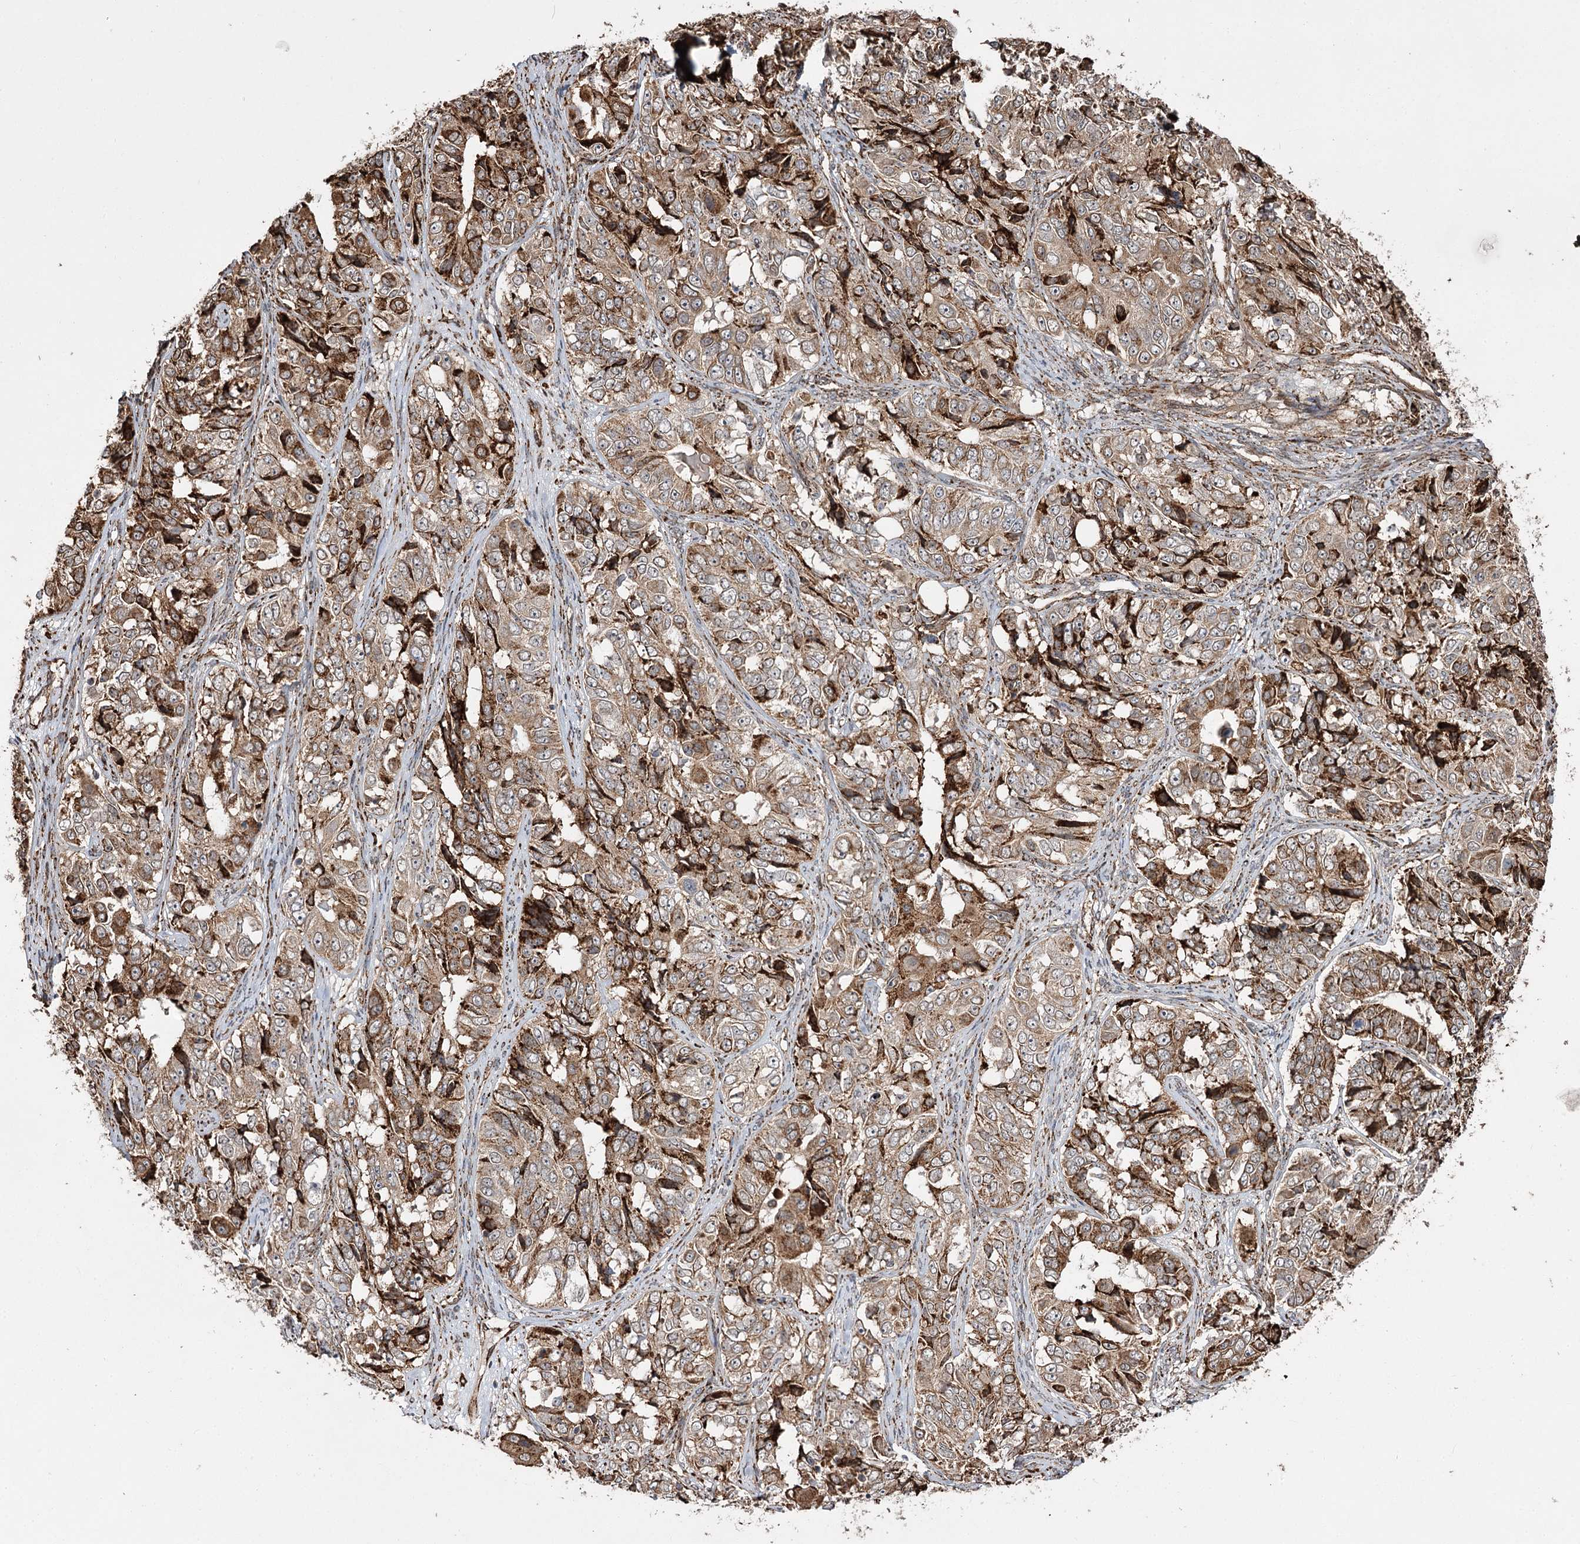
{"staining": {"intensity": "moderate", "quantity": ">75%", "location": "cytoplasmic/membranous,nuclear"}, "tissue": "ovarian cancer", "cell_type": "Tumor cells", "image_type": "cancer", "snomed": [{"axis": "morphology", "description": "Carcinoma, endometroid"}, {"axis": "topography", "description": "Ovary"}], "caption": "Immunohistochemical staining of ovarian cancer reveals medium levels of moderate cytoplasmic/membranous and nuclear positivity in approximately >75% of tumor cells.", "gene": "FANCL", "patient": {"sex": "female", "age": 51}}